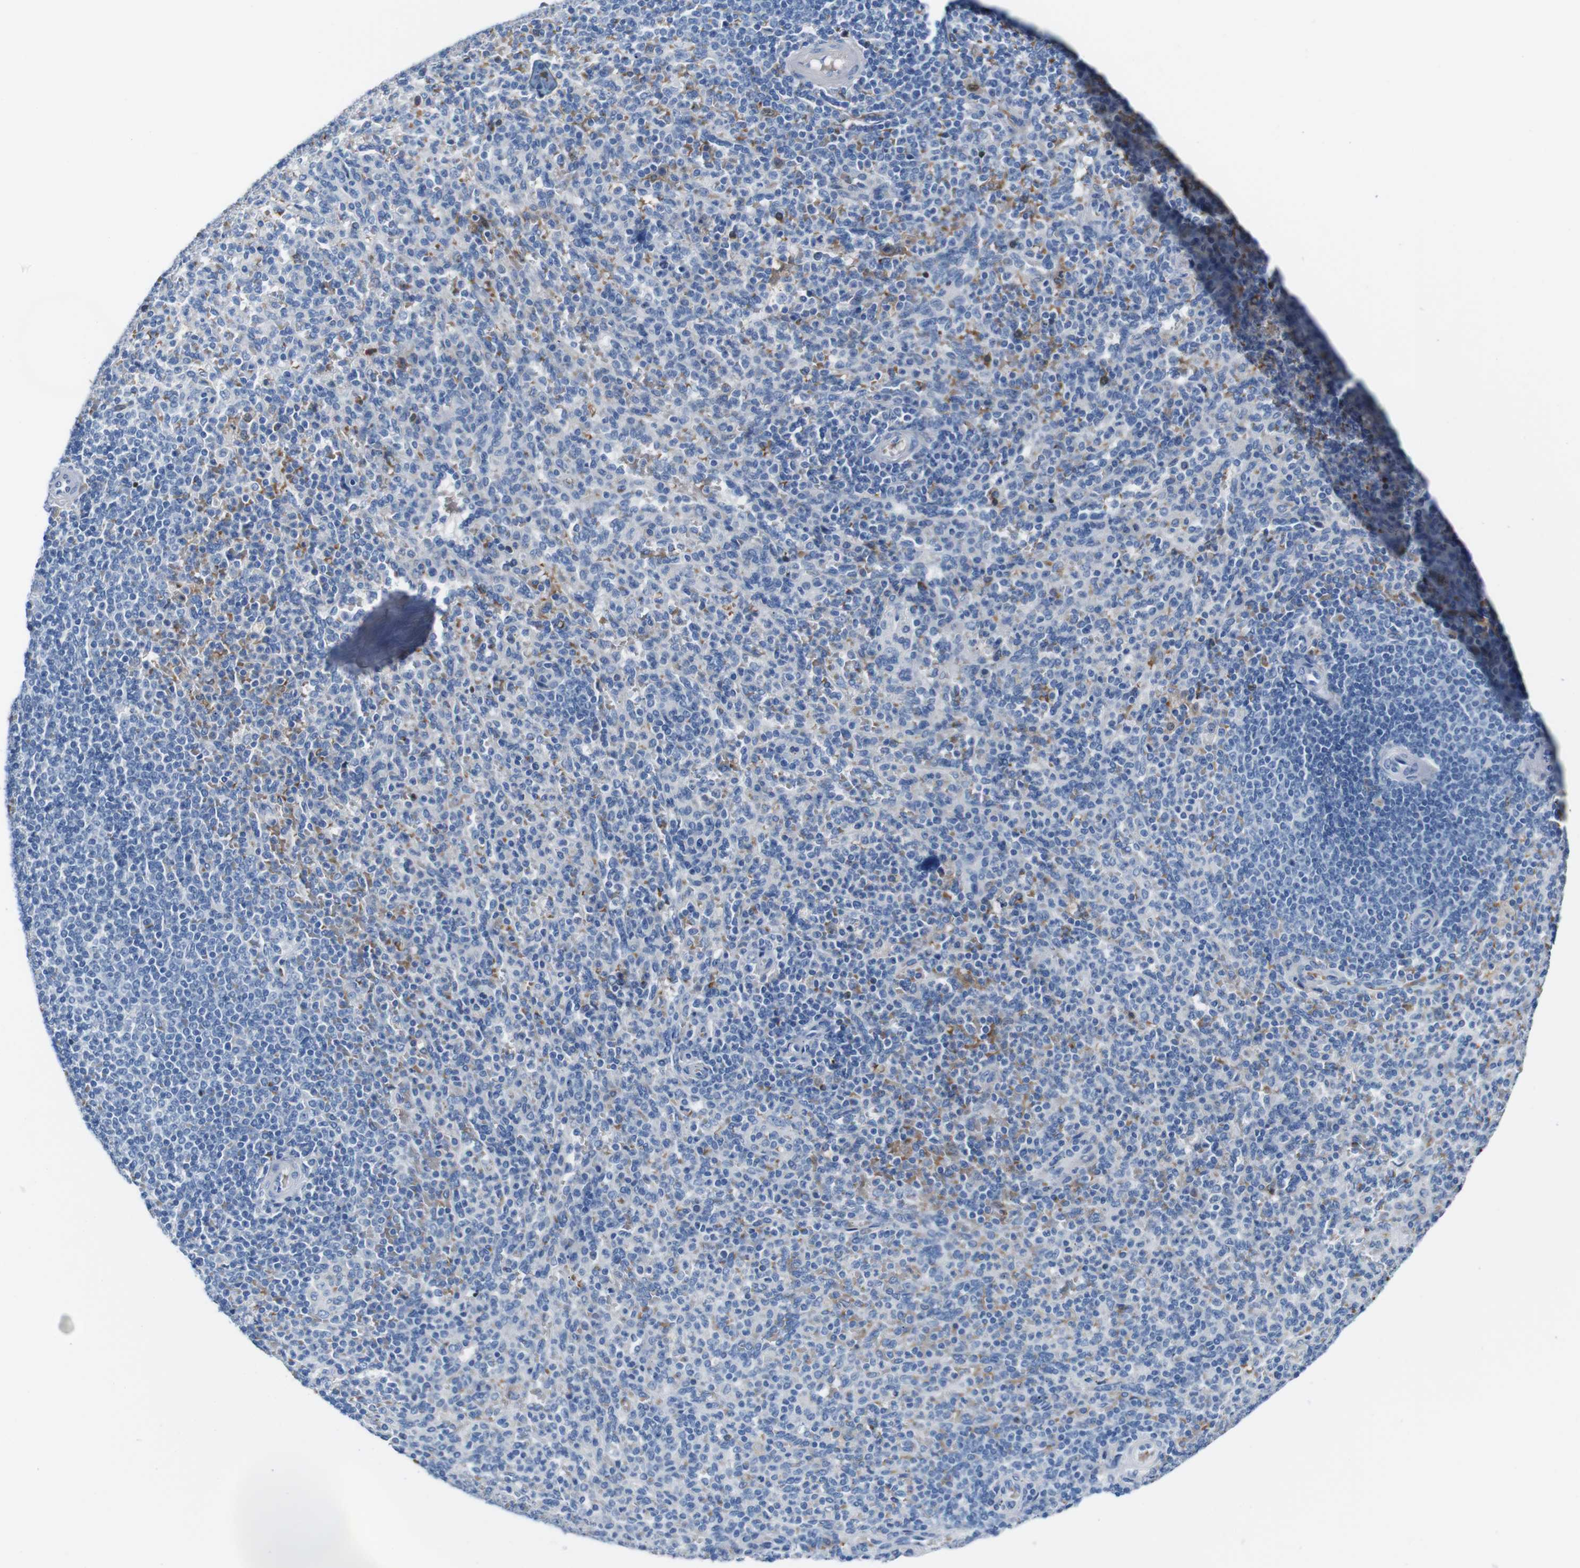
{"staining": {"intensity": "weak", "quantity": "25%-75%", "location": "cytoplasmic/membranous"}, "tissue": "spleen", "cell_type": "Cells in red pulp", "image_type": "normal", "snomed": [{"axis": "morphology", "description": "Normal tissue, NOS"}, {"axis": "topography", "description": "Spleen"}], "caption": "DAB (3,3'-diaminobenzidine) immunohistochemical staining of unremarkable spleen exhibits weak cytoplasmic/membranous protein positivity in approximately 25%-75% of cells in red pulp.", "gene": "IGSF8", "patient": {"sex": "male", "age": 36}}